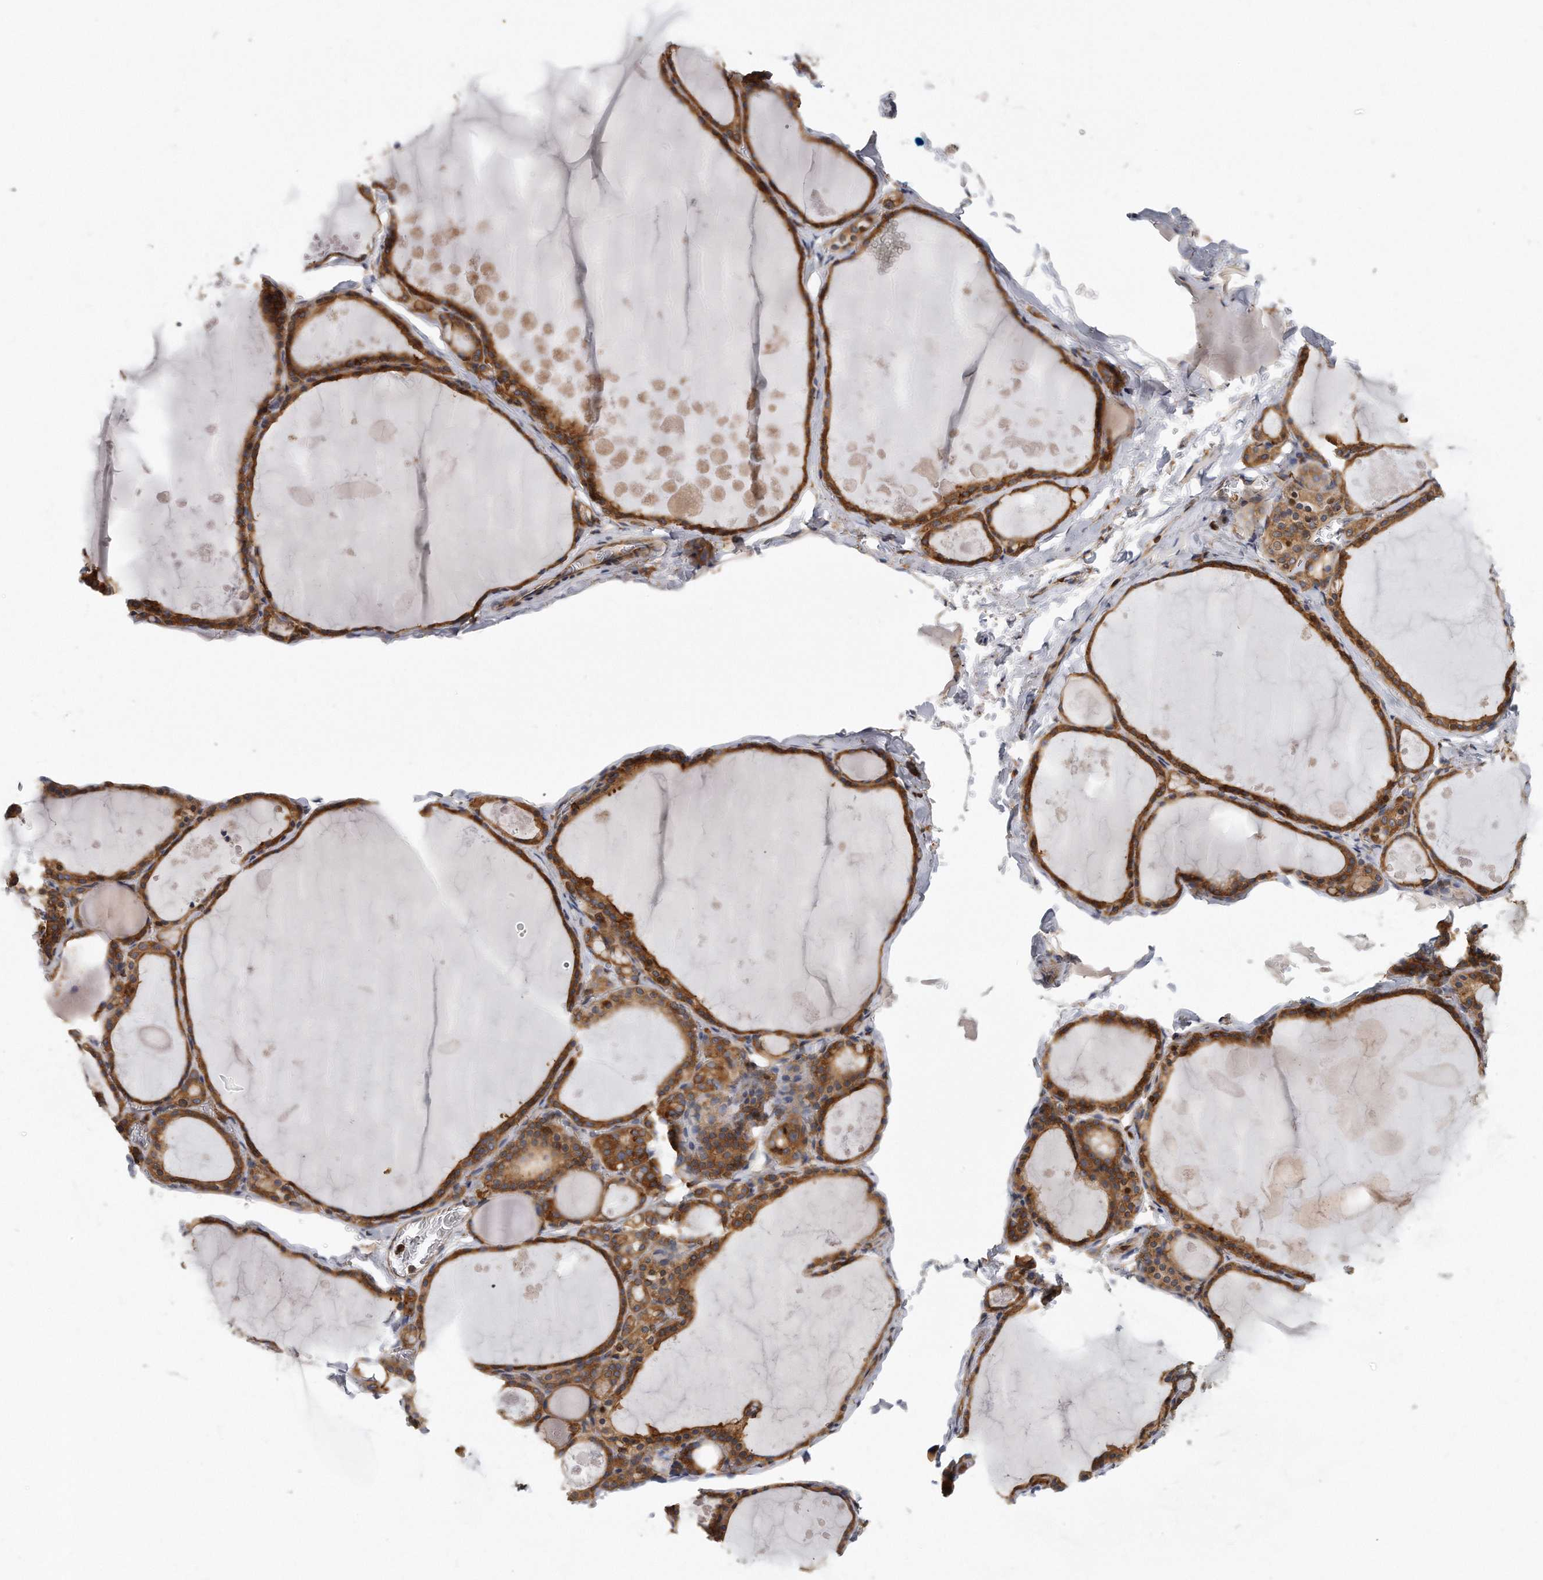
{"staining": {"intensity": "strong", "quantity": ">75%", "location": "cytoplasmic/membranous"}, "tissue": "thyroid gland", "cell_type": "Glandular cells", "image_type": "normal", "snomed": [{"axis": "morphology", "description": "Normal tissue, NOS"}, {"axis": "topography", "description": "Thyroid gland"}], "caption": "Immunohistochemistry of unremarkable thyroid gland reveals high levels of strong cytoplasmic/membranous expression in approximately >75% of glandular cells. Nuclei are stained in blue.", "gene": "EIF3I", "patient": {"sex": "male", "age": 56}}